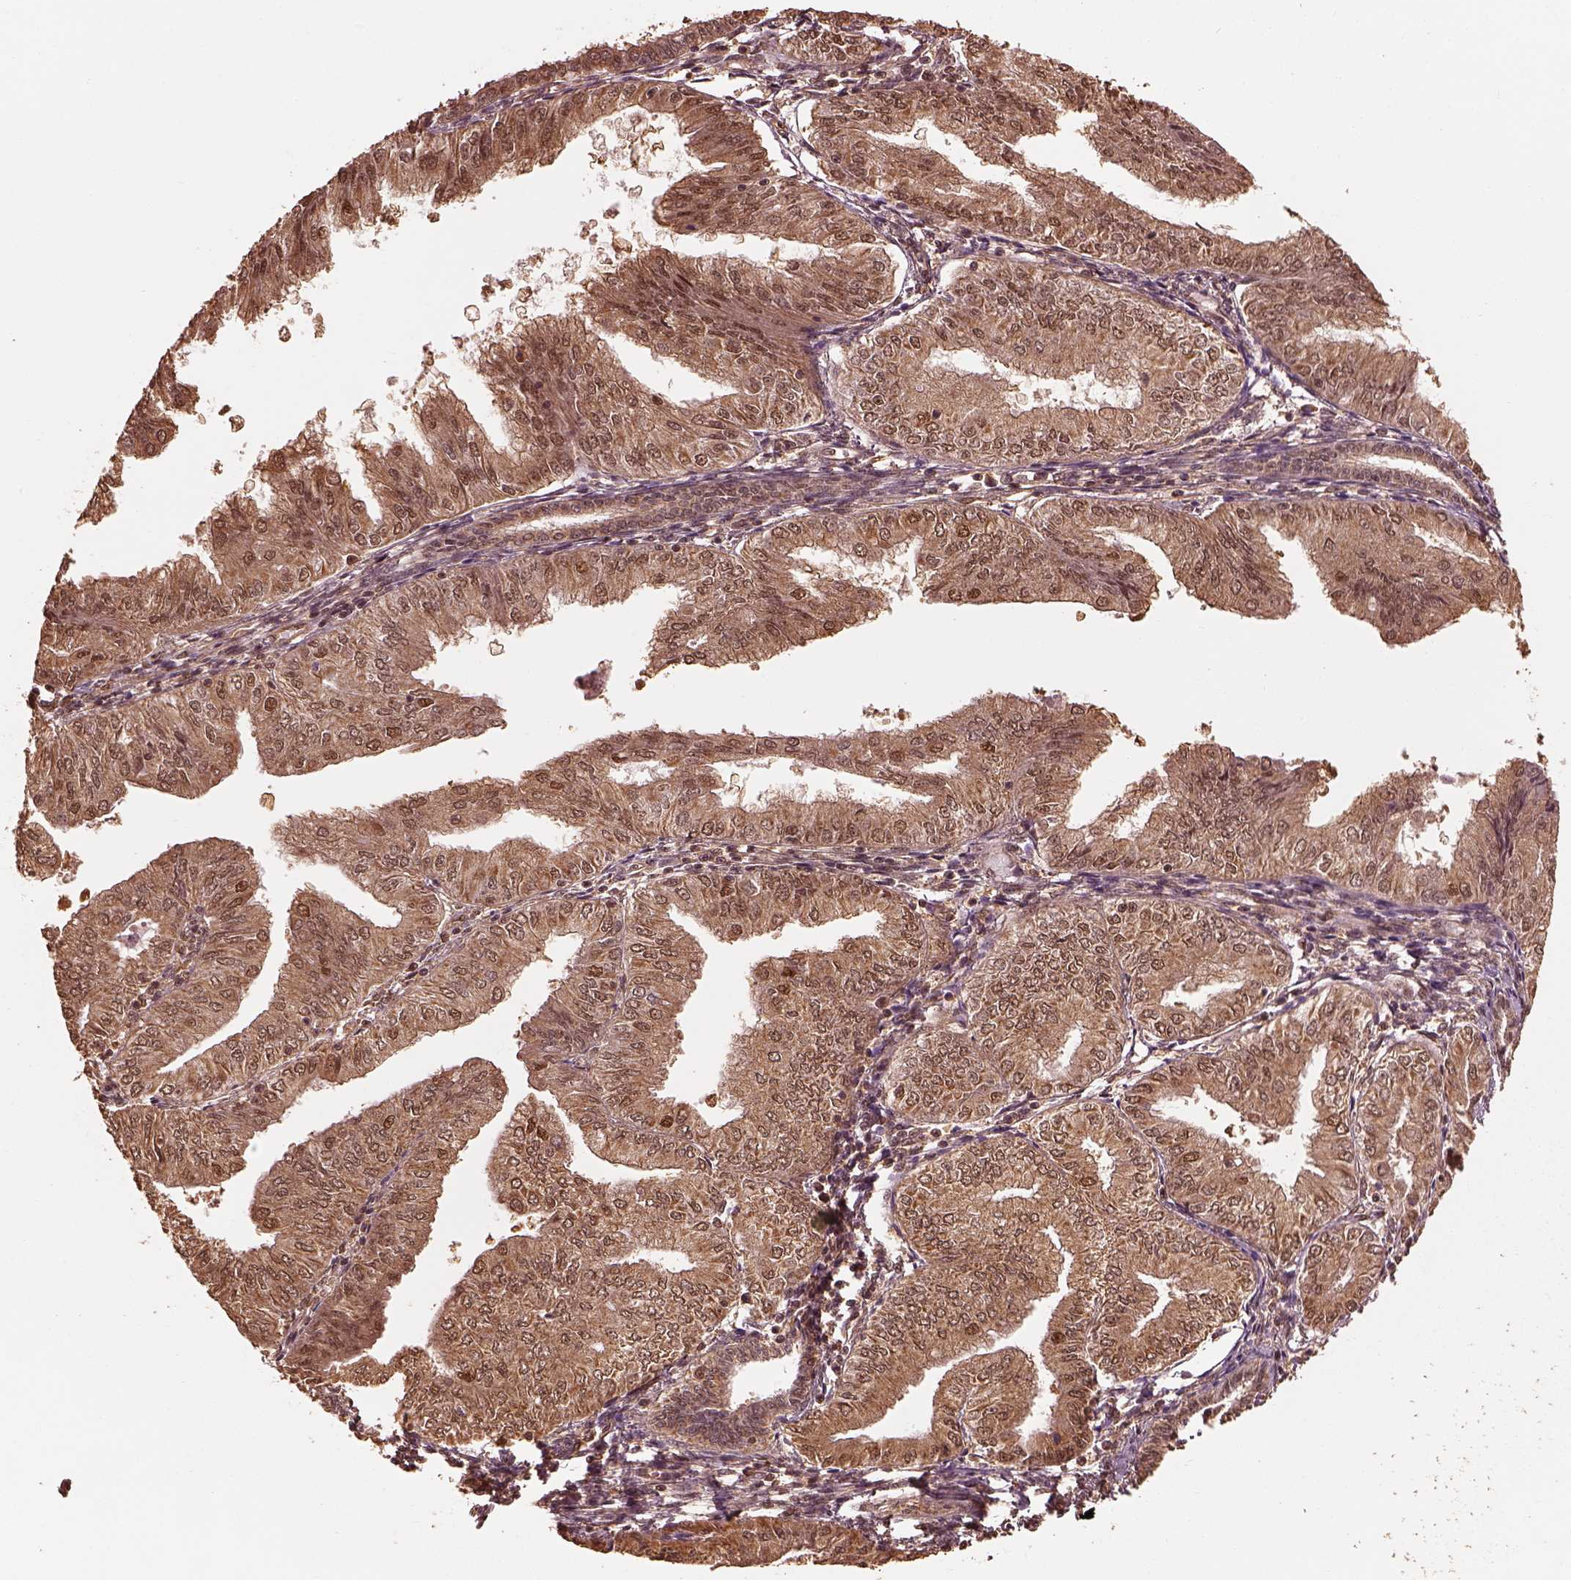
{"staining": {"intensity": "moderate", "quantity": "25%-75%", "location": "cytoplasmic/membranous"}, "tissue": "endometrial cancer", "cell_type": "Tumor cells", "image_type": "cancer", "snomed": [{"axis": "morphology", "description": "Adenocarcinoma, NOS"}, {"axis": "topography", "description": "Endometrium"}], "caption": "IHC image of neoplastic tissue: endometrial cancer (adenocarcinoma) stained using immunohistochemistry demonstrates medium levels of moderate protein expression localized specifically in the cytoplasmic/membranous of tumor cells, appearing as a cytoplasmic/membranous brown color.", "gene": "PSMC5", "patient": {"sex": "female", "age": 53}}